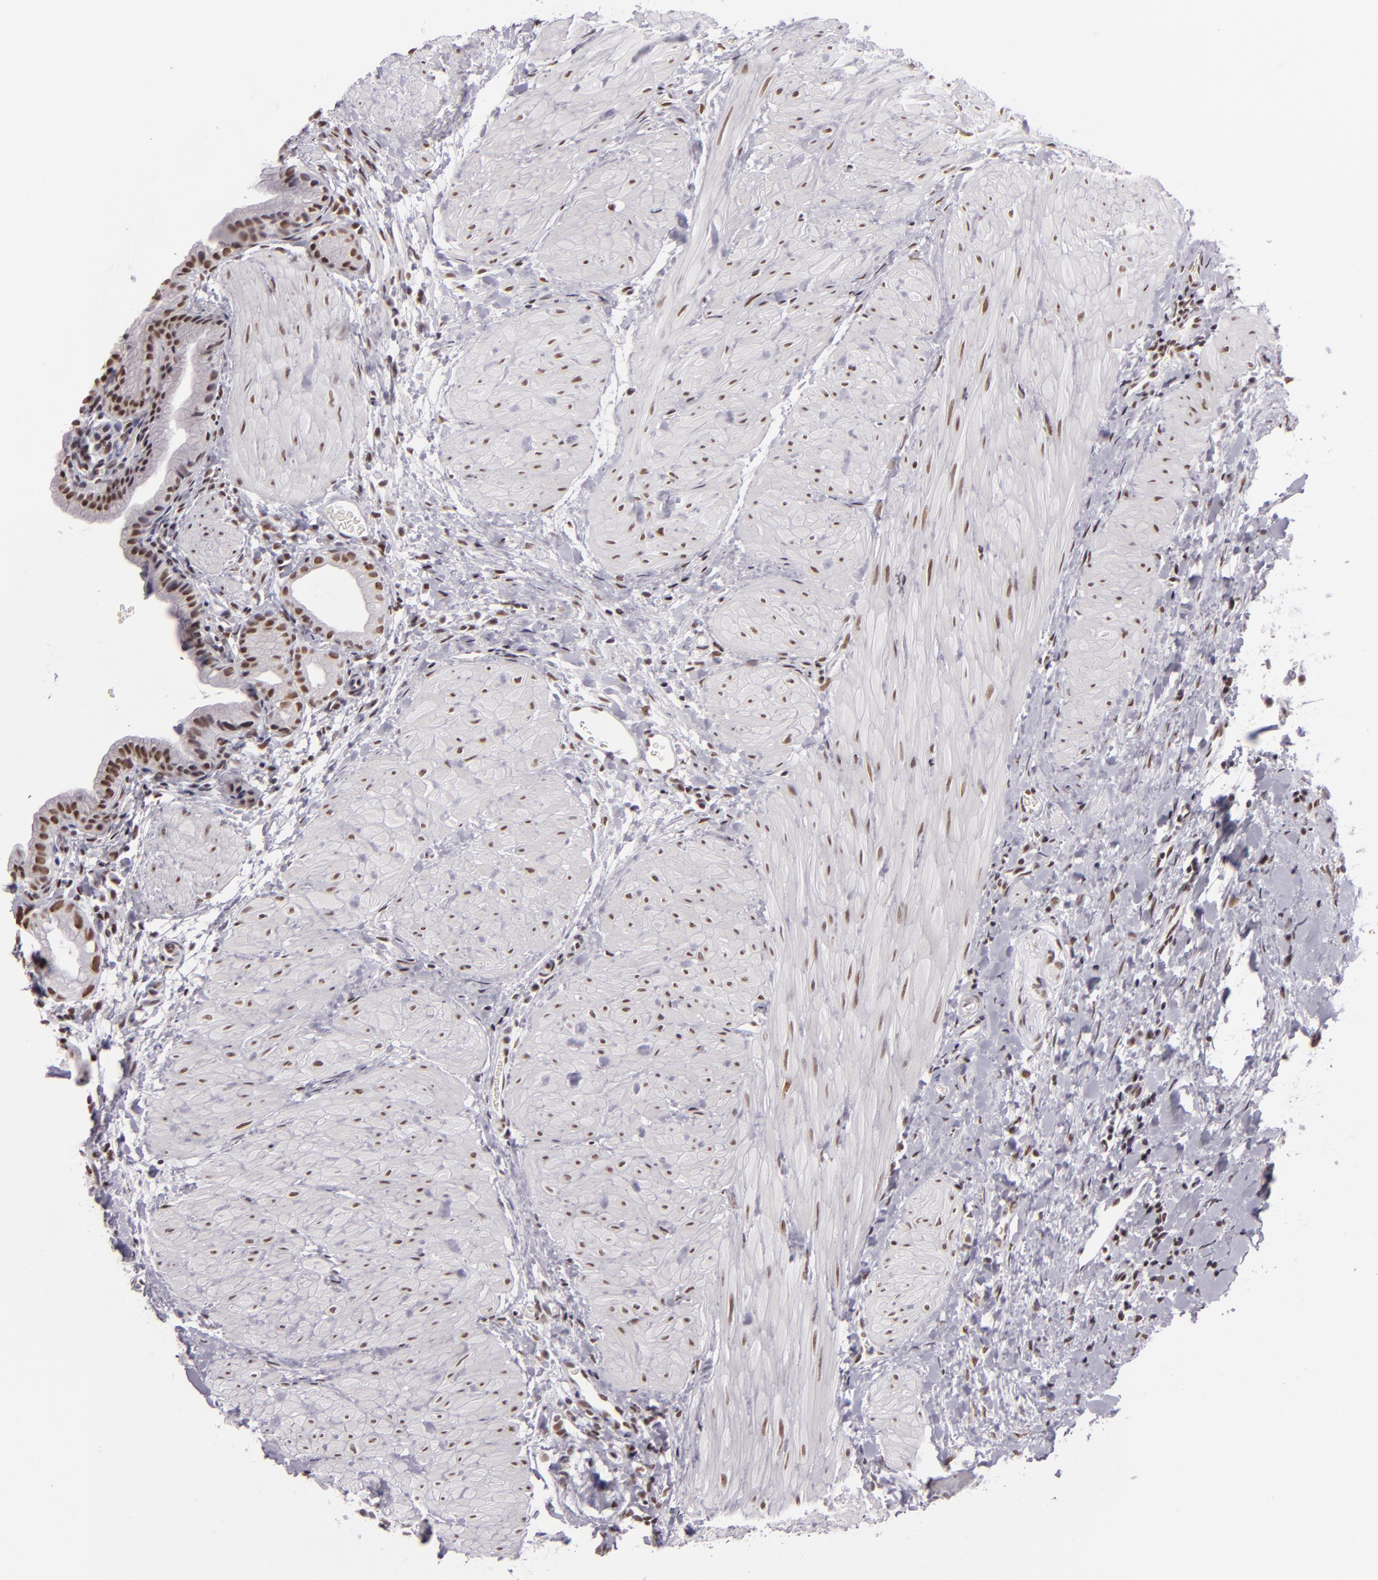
{"staining": {"intensity": "moderate", "quantity": ">75%", "location": "nuclear"}, "tissue": "gallbladder", "cell_type": "Glandular cells", "image_type": "normal", "snomed": [{"axis": "morphology", "description": "Normal tissue, NOS"}, {"axis": "morphology", "description": "Inflammation, NOS"}, {"axis": "topography", "description": "Gallbladder"}], "caption": "Glandular cells reveal medium levels of moderate nuclear expression in approximately >75% of cells in benign human gallbladder. The protein of interest is stained brown, and the nuclei are stained in blue (DAB IHC with brightfield microscopy, high magnification).", "gene": "BRD8", "patient": {"sex": "male", "age": 66}}